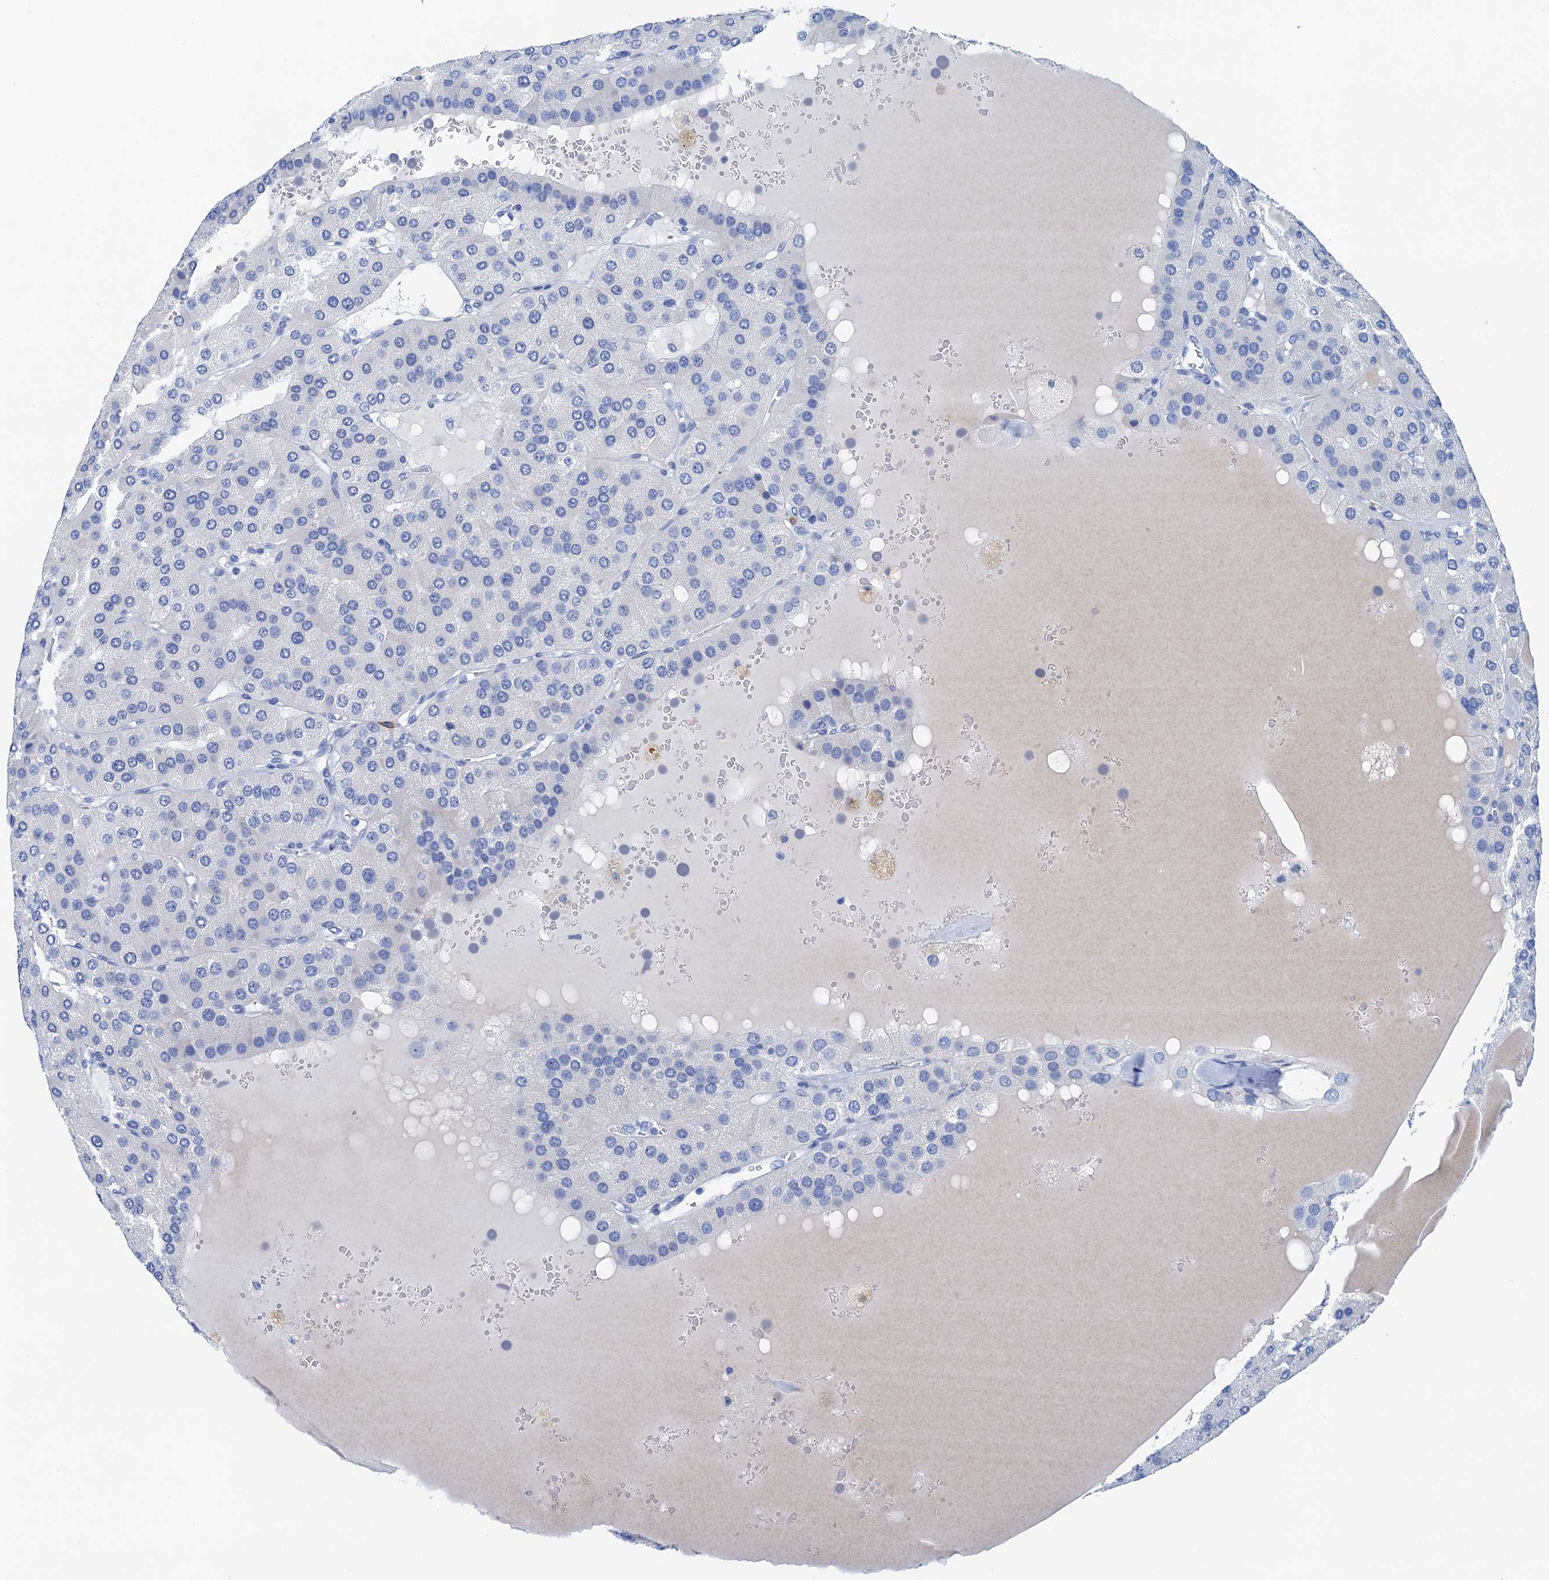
{"staining": {"intensity": "negative", "quantity": "none", "location": "none"}, "tissue": "parathyroid gland", "cell_type": "Glandular cells", "image_type": "normal", "snomed": [{"axis": "morphology", "description": "Normal tissue, NOS"}, {"axis": "morphology", "description": "Adenoma, NOS"}, {"axis": "topography", "description": "Parathyroid gland"}], "caption": "This is a image of immunohistochemistry (IHC) staining of benign parathyroid gland, which shows no expression in glandular cells. (DAB immunohistochemistry, high magnification).", "gene": "NLRP10", "patient": {"sex": "female", "age": 86}}